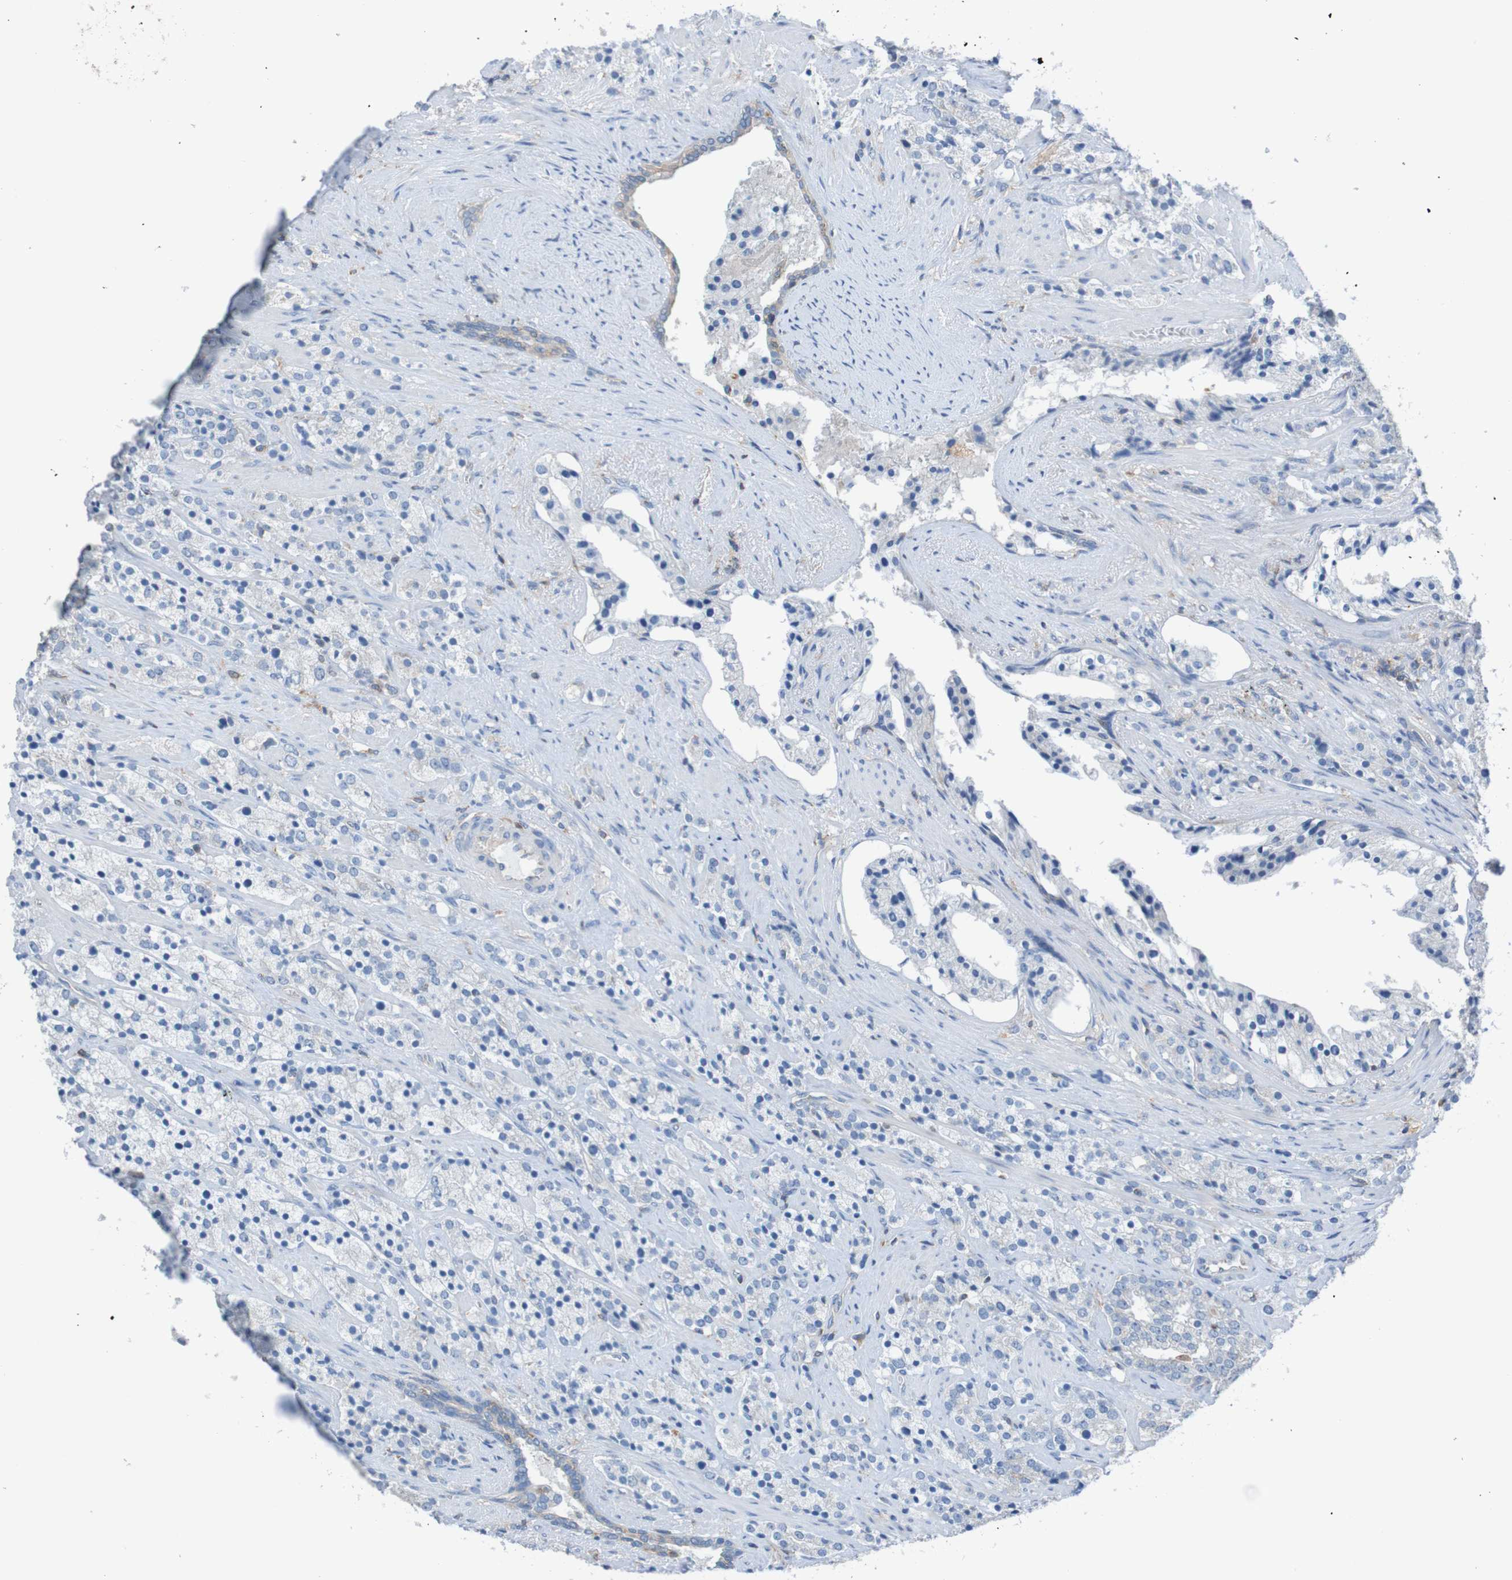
{"staining": {"intensity": "negative", "quantity": "none", "location": "none"}, "tissue": "prostate cancer", "cell_type": "Tumor cells", "image_type": "cancer", "snomed": [{"axis": "morphology", "description": "Adenocarcinoma, High grade"}, {"axis": "topography", "description": "Prostate"}], "caption": "IHC micrograph of human prostate cancer stained for a protein (brown), which demonstrates no positivity in tumor cells.", "gene": "MINAR1", "patient": {"sex": "male", "age": 71}}